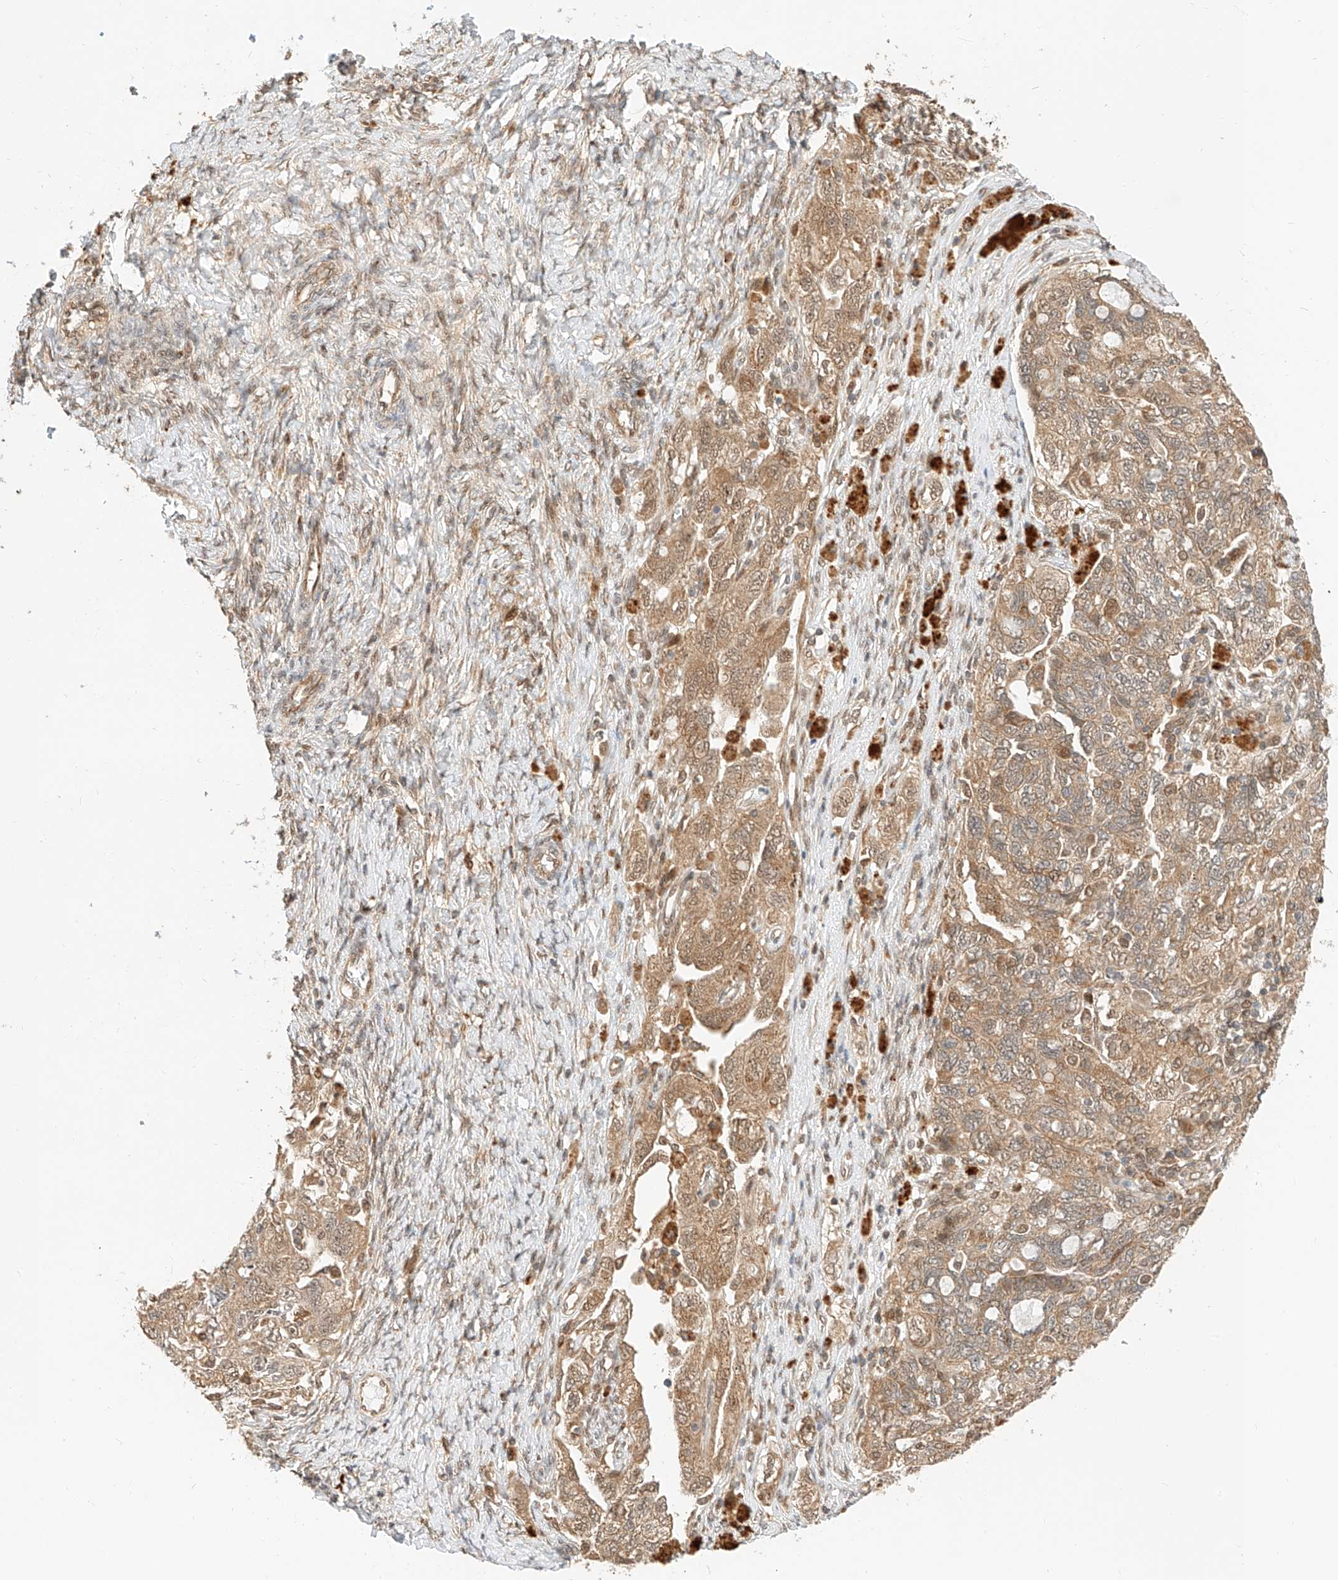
{"staining": {"intensity": "moderate", "quantity": ">75%", "location": "cytoplasmic/membranous"}, "tissue": "ovarian cancer", "cell_type": "Tumor cells", "image_type": "cancer", "snomed": [{"axis": "morphology", "description": "Carcinoma, NOS"}, {"axis": "morphology", "description": "Cystadenocarcinoma, serous, NOS"}, {"axis": "topography", "description": "Ovary"}], "caption": "A brown stain shows moderate cytoplasmic/membranous expression of a protein in human serous cystadenocarcinoma (ovarian) tumor cells.", "gene": "EIF4H", "patient": {"sex": "female", "age": 69}}